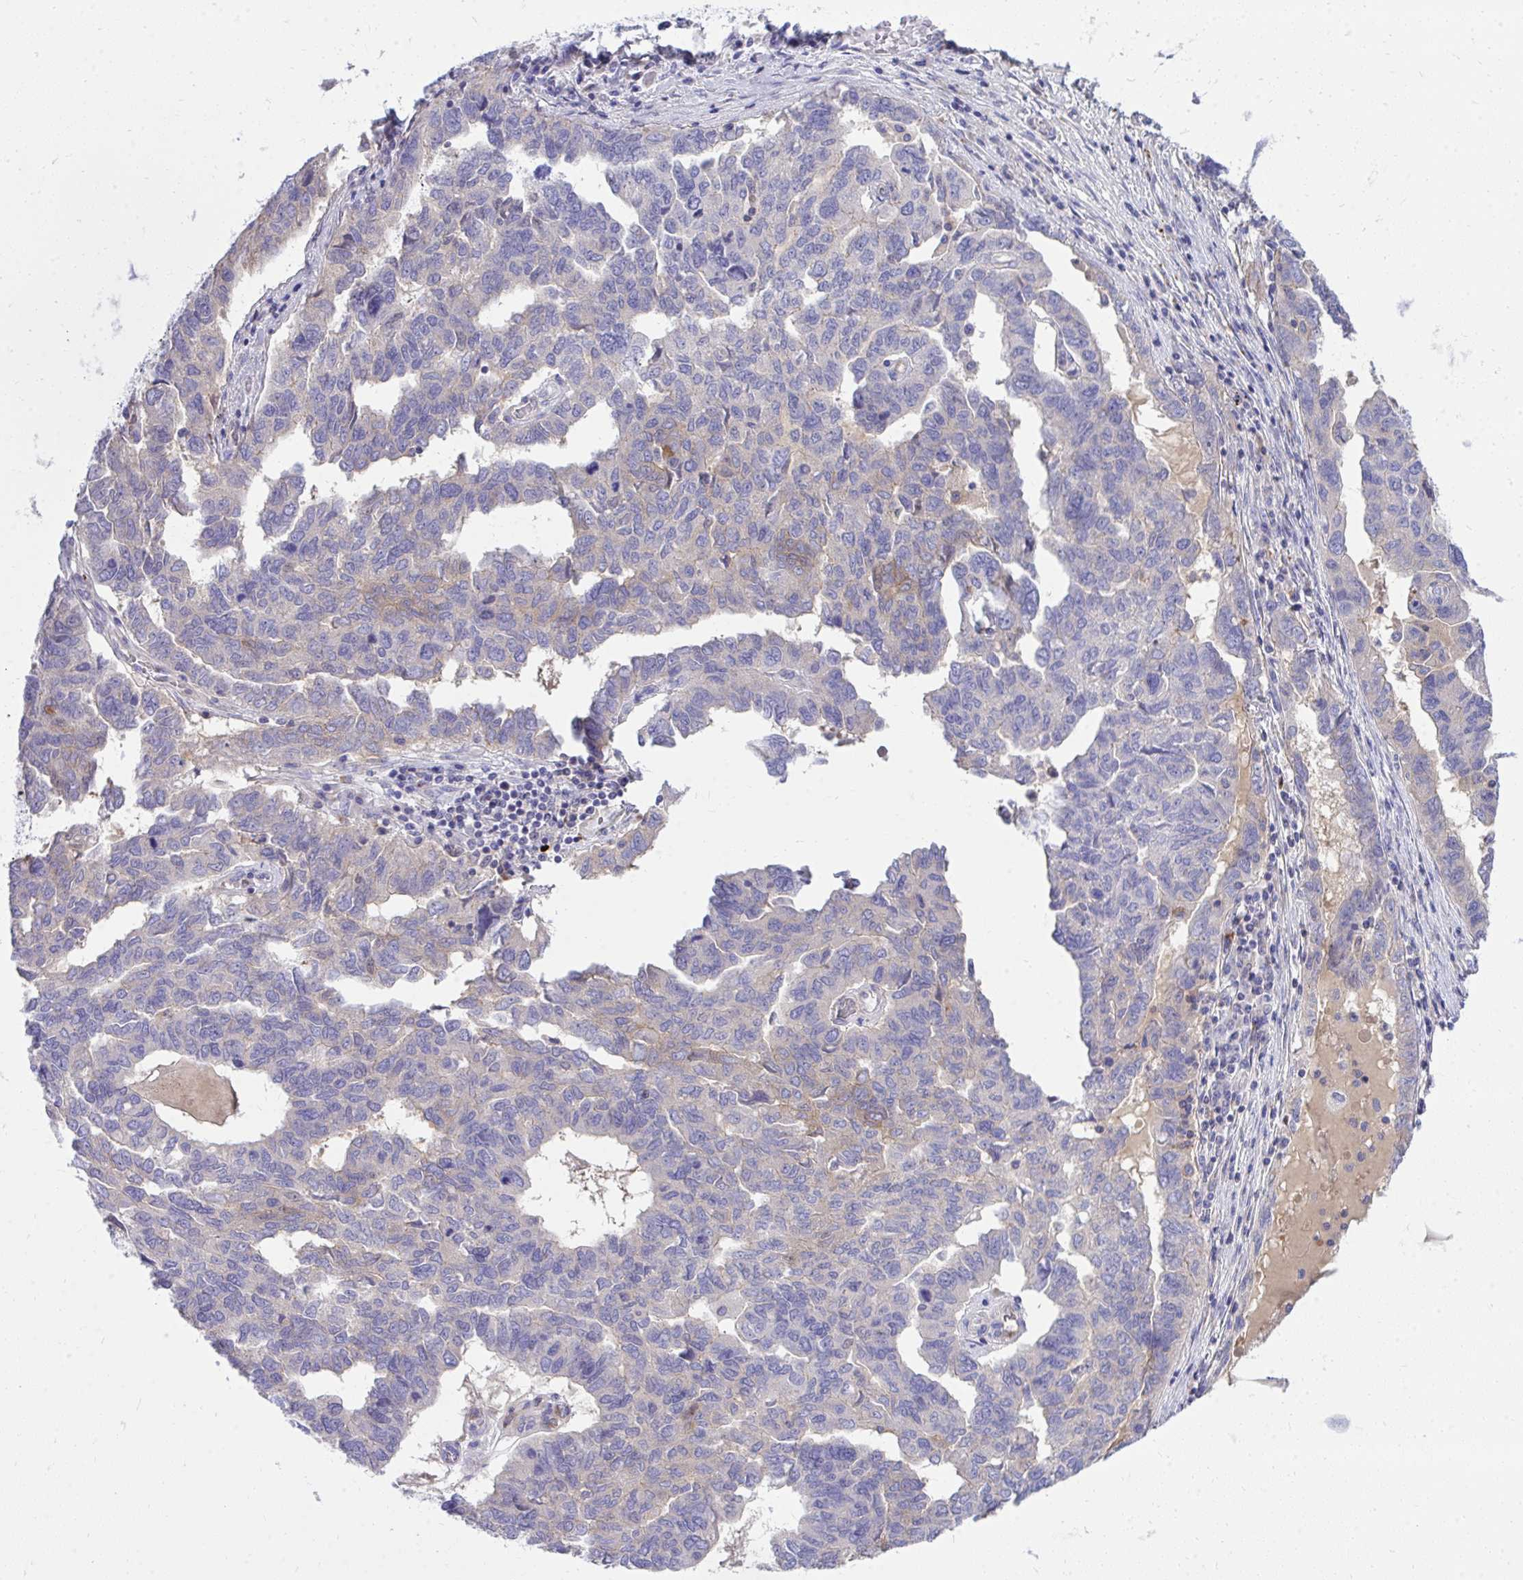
{"staining": {"intensity": "negative", "quantity": "none", "location": "none"}, "tissue": "ovarian cancer", "cell_type": "Tumor cells", "image_type": "cancer", "snomed": [{"axis": "morphology", "description": "Cystadenocarcinoma, serous, NOS"}, {"axis": "topography", "description": "Ovary"}], "caption": "Immunohistochemistry photomicrograph of human ovarian serous cystadenocarcinoma stained for a protein (brown), which displays no positivity in tumor cells.", "gene": "TP53I11", "patient": {"sex": "female", "age": 64}}